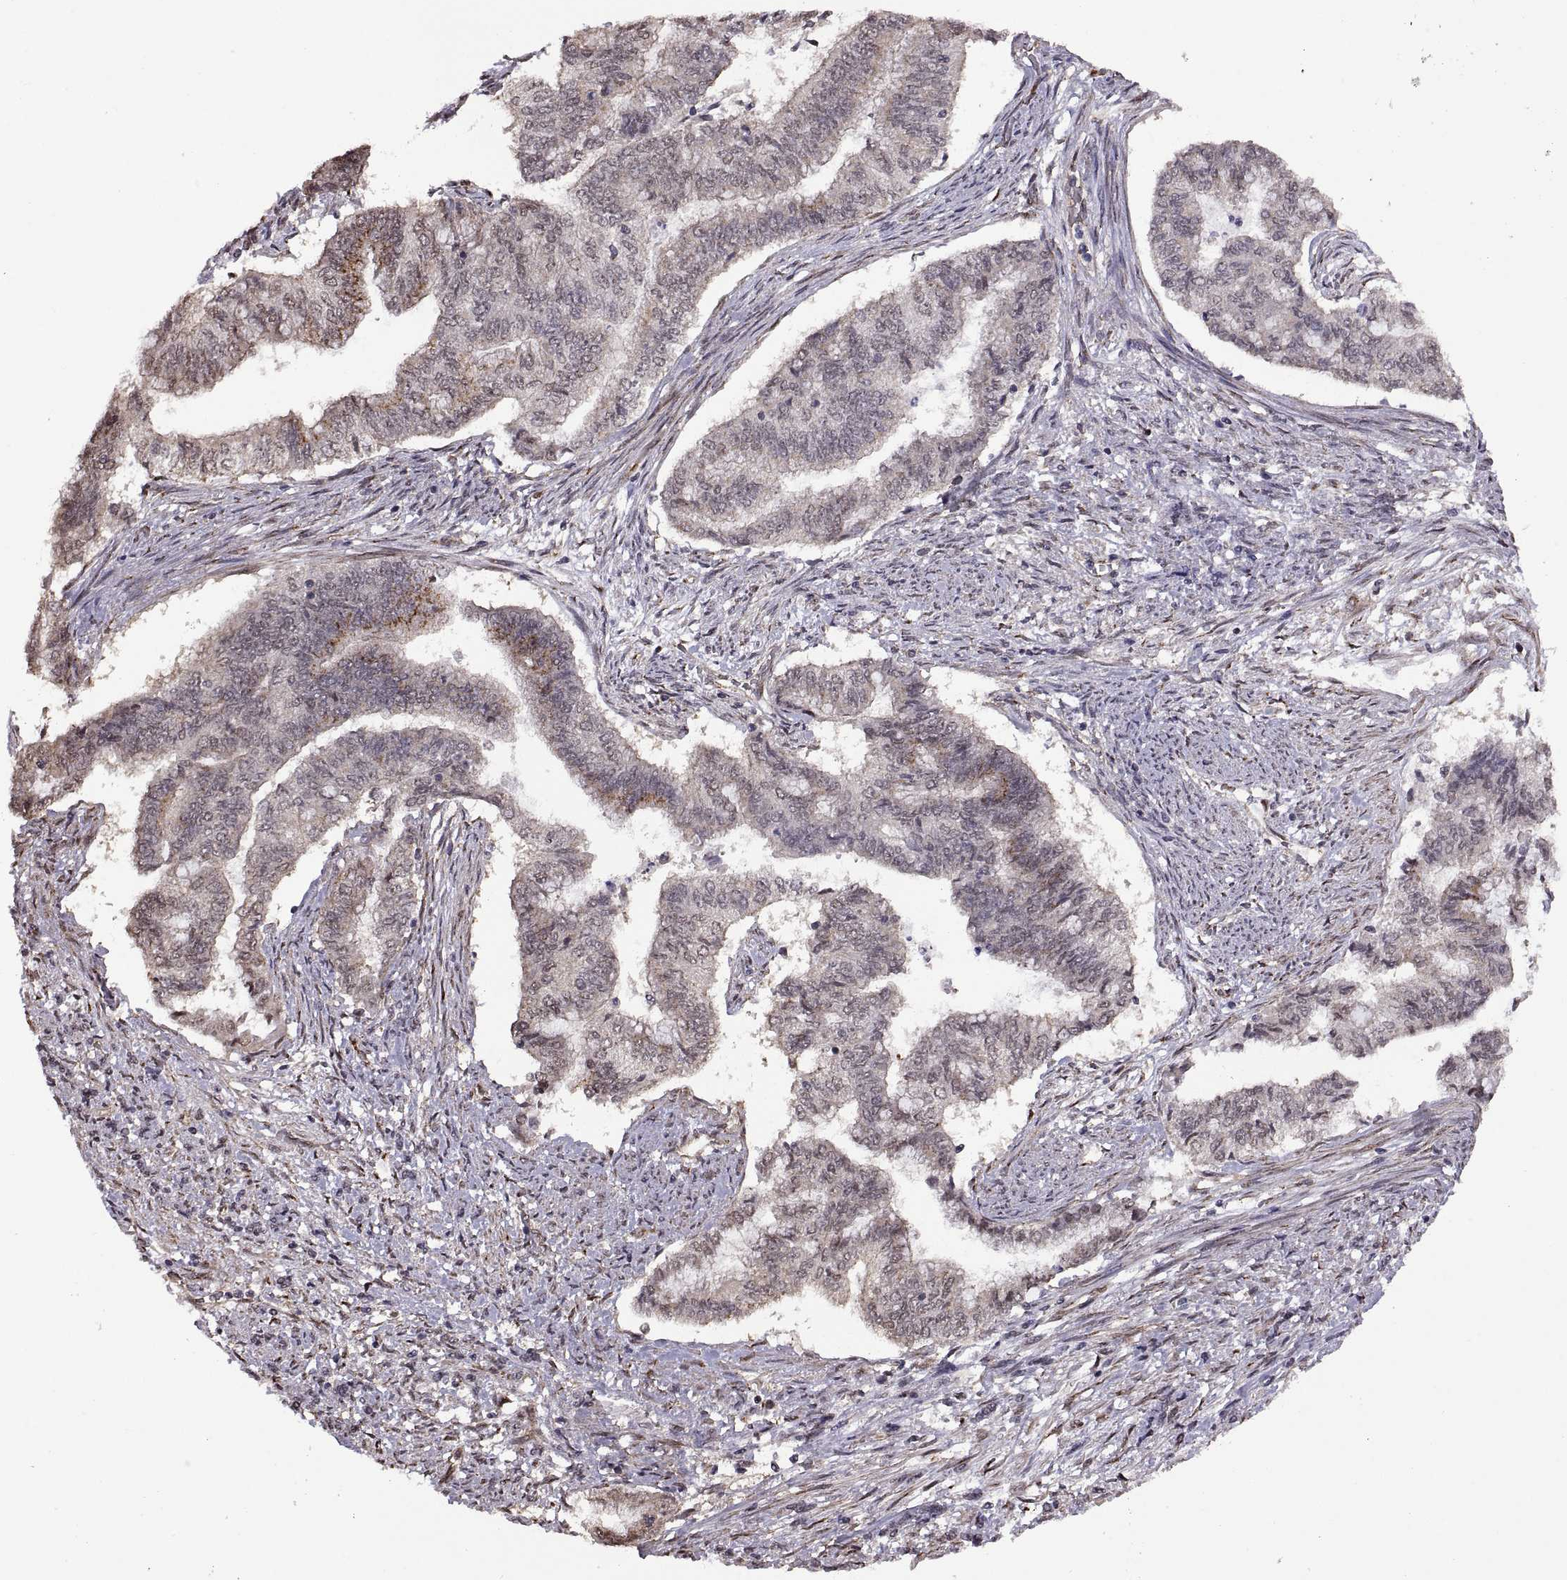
{"staining": {"intensity": "strong", "quantity": "<25%", "location": "cytoplasmic/membranous"}, "tissue": "endometrial cancer", "cell_type": "Tumor cells", "image_type": "cancer", "snomed": [{"axis": "morphology", "description": "Adenocarcinoma, NOS"}, {"axis": "topography", "description": "Endometrium"}], "caption": "Endometrial cancer (adenocarcinoma) stained with DAB immunohistochemistry reveals medium levels of strong cytoplasmic/membranous staining in about <25% of tumor cells.", "gene": "ARRB1", "patient": {"sex": "female", "age": 65}}